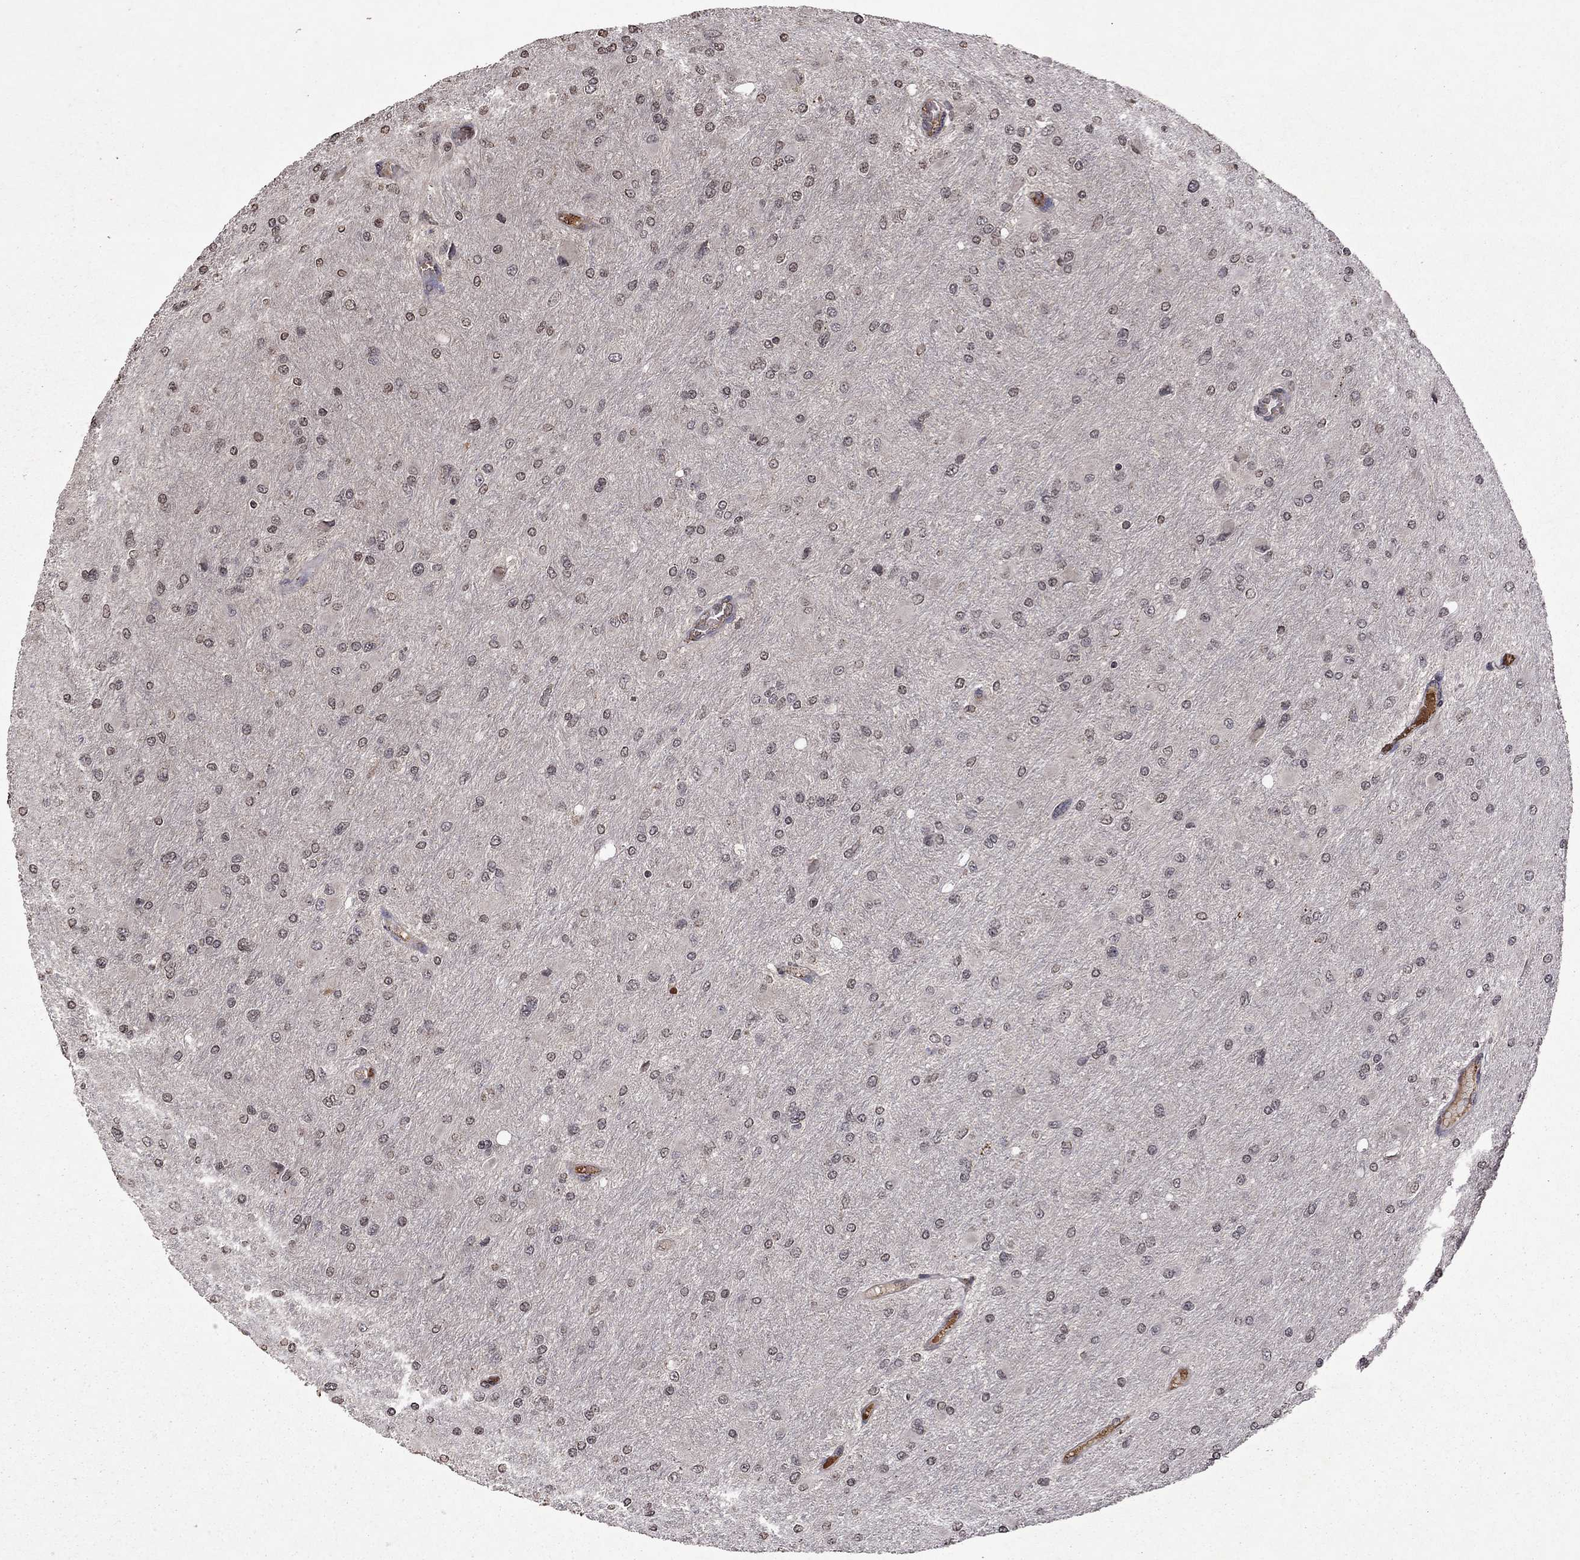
{"staining": {"intensity": "negative", "quantity": "none", "location": "none"}, "tissue": "glioma", "cell_type": "Tumor cells", "image_type": "cancer", "snomed": [{"axis": "morphology", "description": "Glioma, malignant, High grade"}, {"axis": "topography", "description": "Cerebral cortex"}], "caption": "Immunohistochemistry of glioma demonstrates no positivity in tumor cells.", "gene": "NLGN1", "patient": {"sex": "female", "age": 36}}